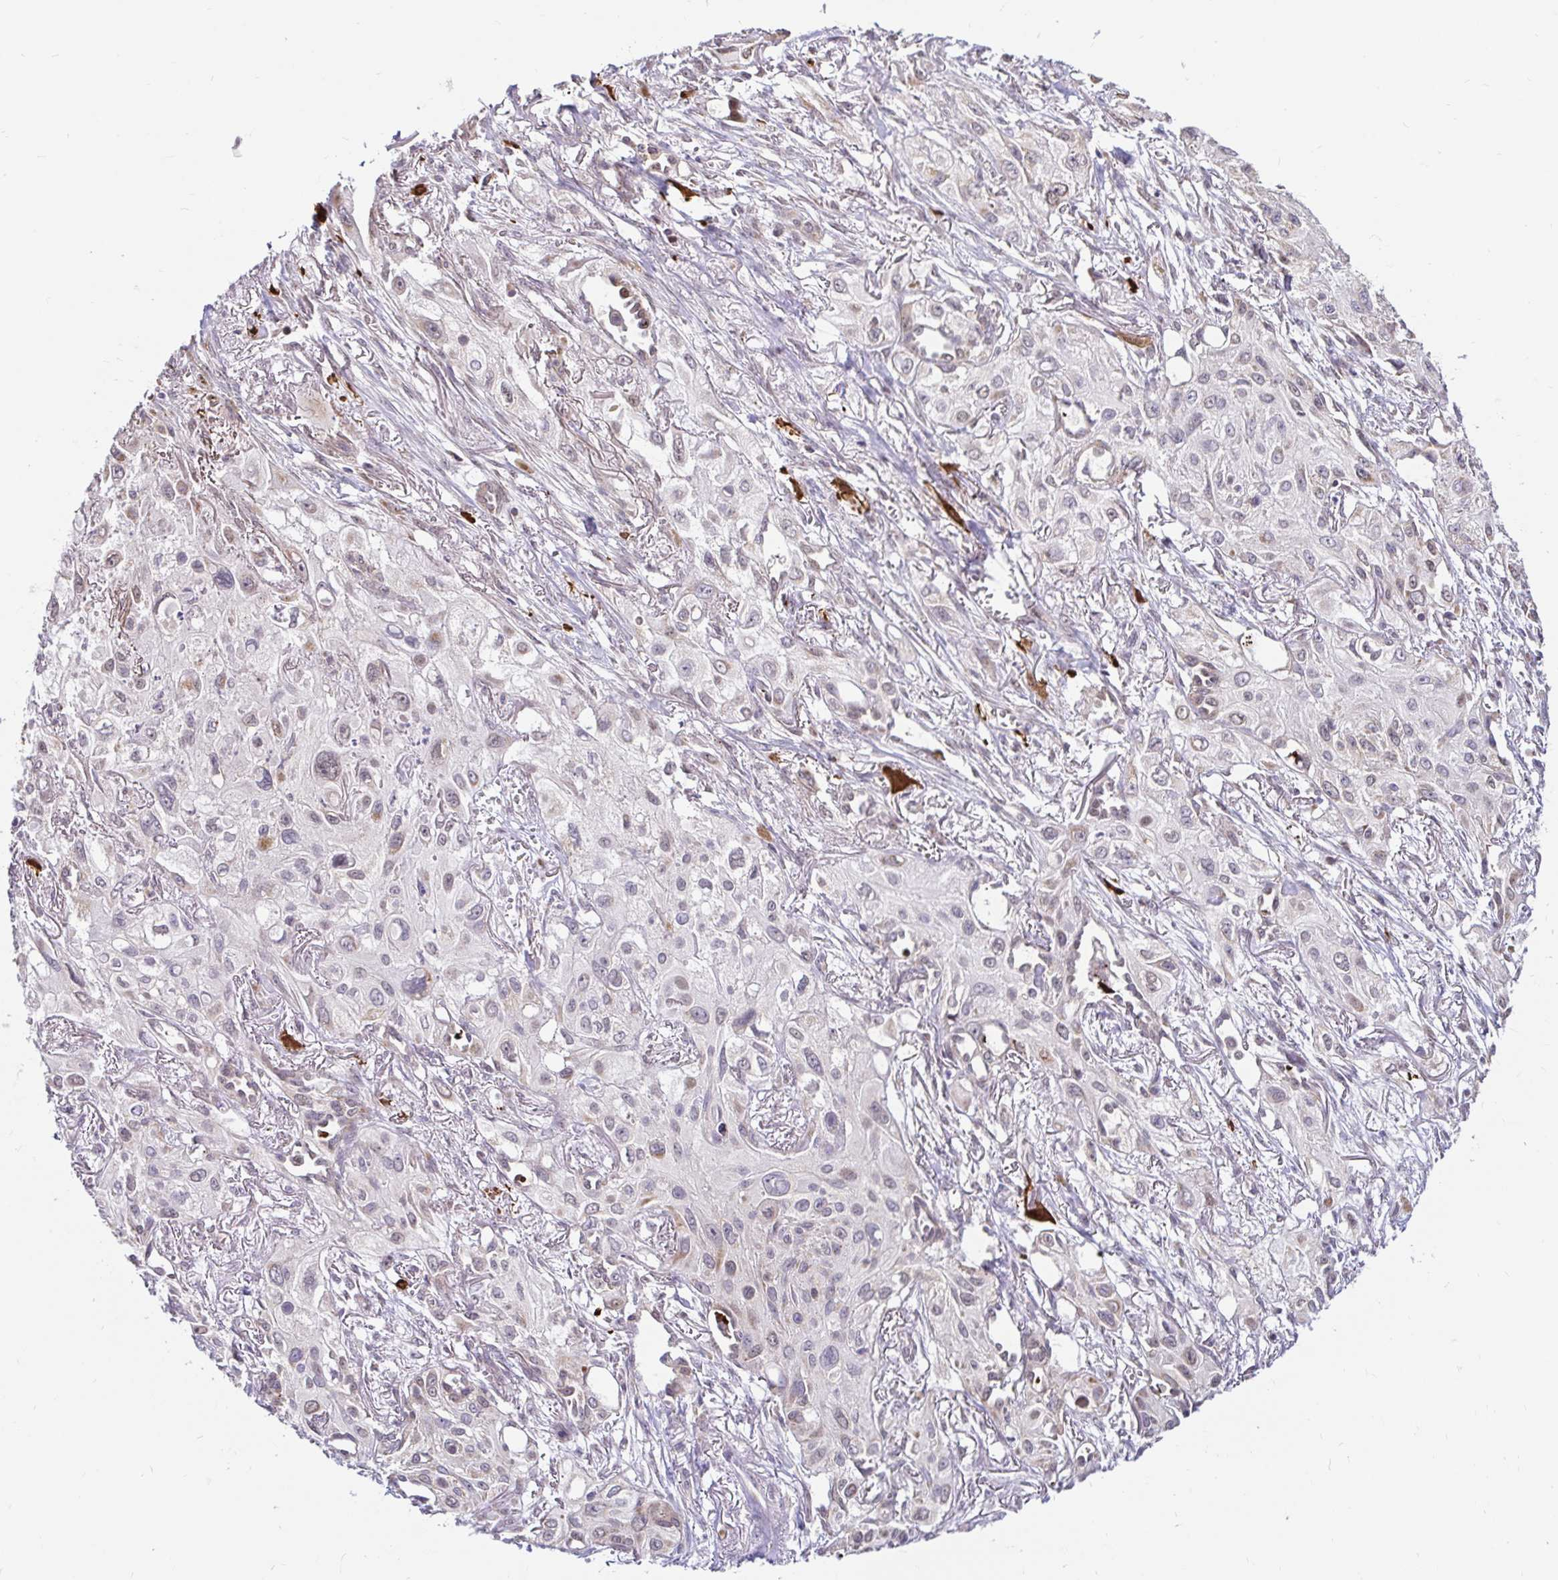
{"staining": {"intensity": "weak", "quantity": "<25%", "location": "cytoplasmic/membranous"}, "tissue": "lung cancer", "cell_type": "Tumor cells", "image_type": "cancer", "snomed": [{"axis": "morphology", "description": "Squamous cell carcinoma, NOS"}, {"axis": "topography", "description": "Lung"}], "caption": "Tumor cells show no significant protein staining in lung squamous cell carcinoma.", "gene": "TIMM50", "patient": {"sex": "male", "age": 71}}